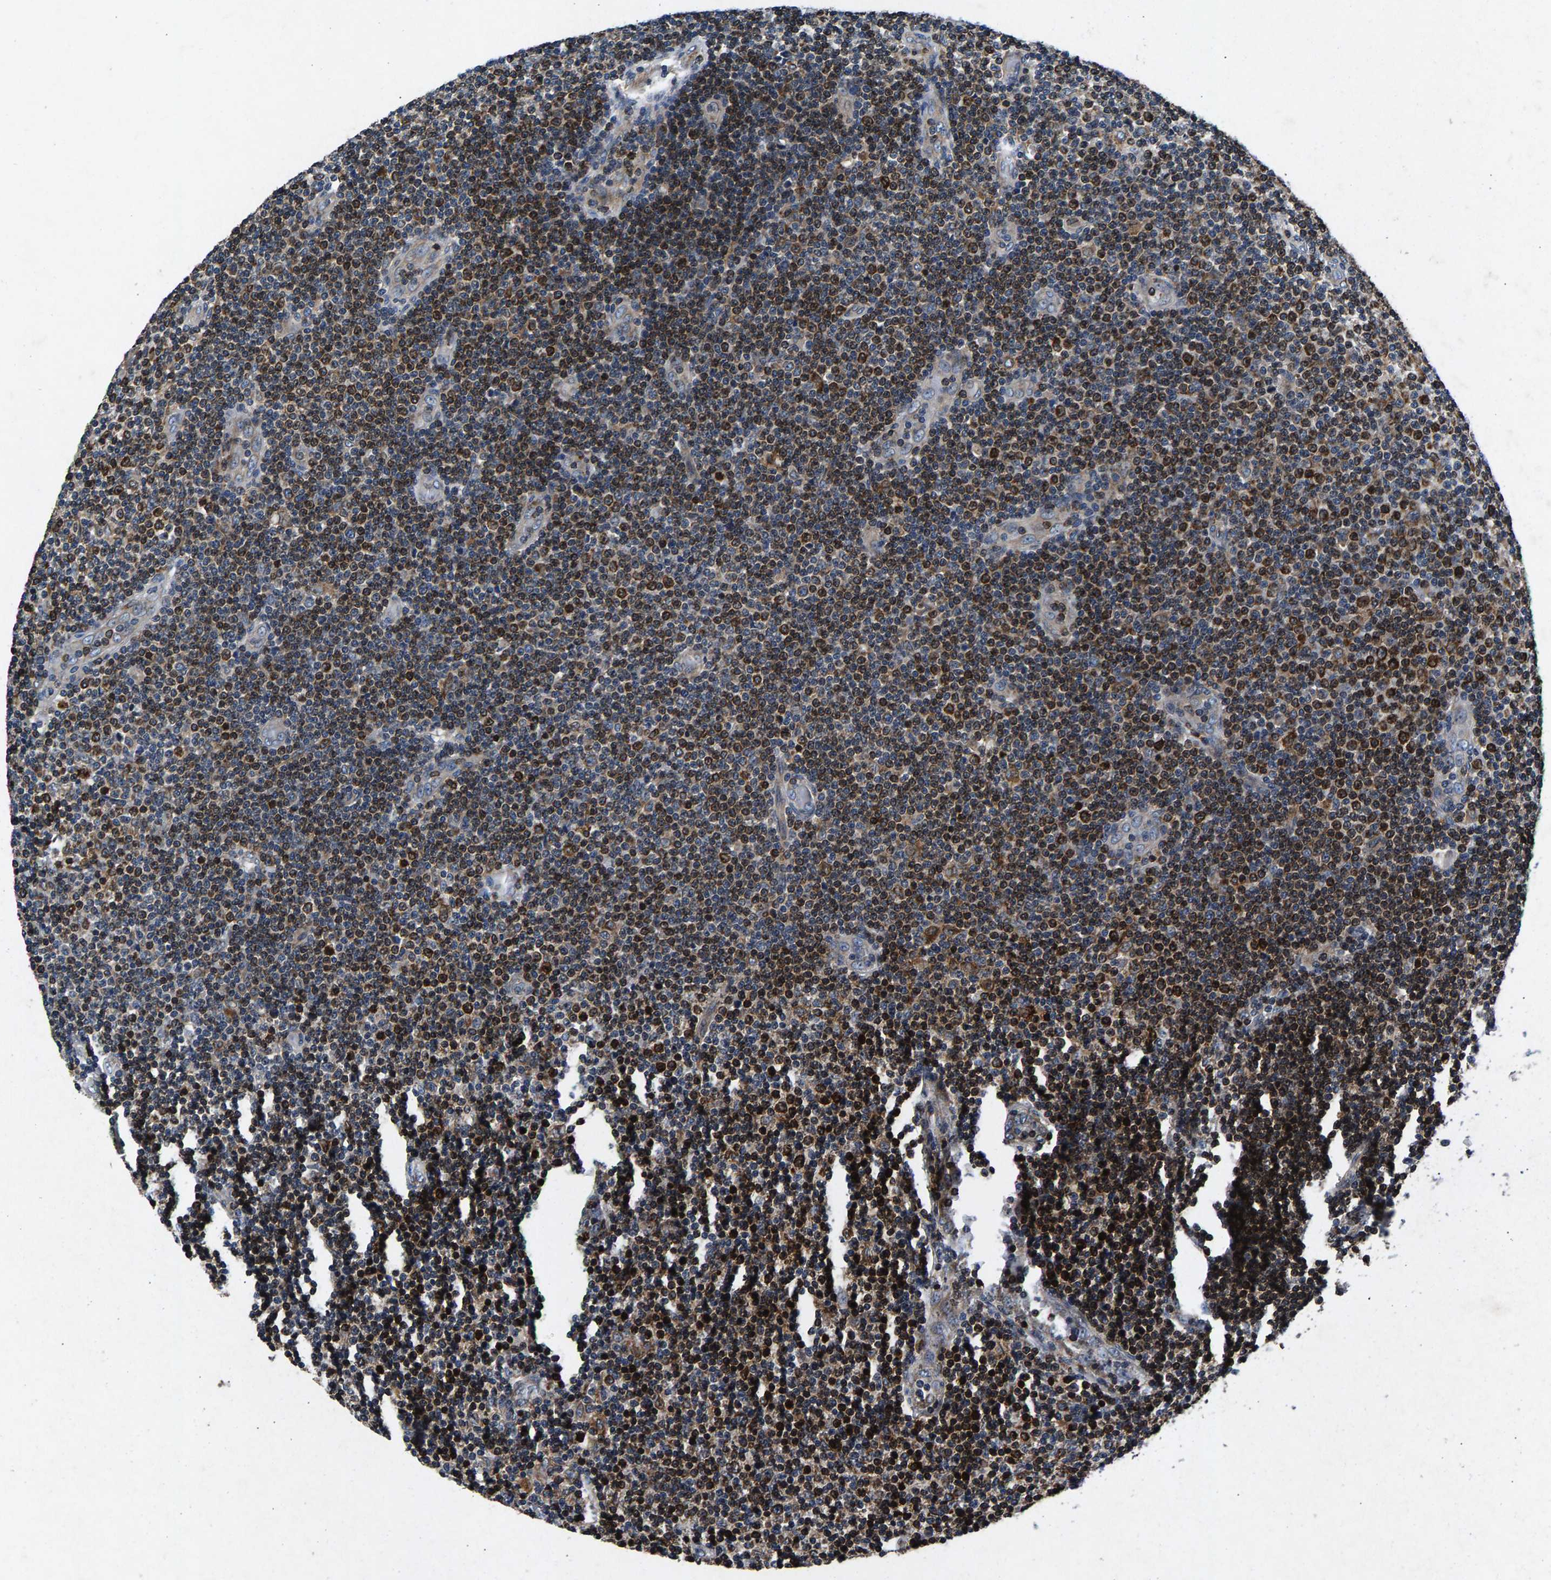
{"staining": {"intensity": "strong", "quantity": "25%-75%", "location": "cytoplasmic/membranous"}, "tissue": "lymphoma", "cell_type": "Tumor cells", "image_type": "cancer", "snomed": [{"axis": "morphology", "description": "Malignant lymphoma, non-Hodgkin's type, Low grade"}, {"axis": "topography", "description": "Lymph node"}], "caption": "A brown stain shows strong cytoplasmic/membranous staining of a protein in human low-grade malignant lymphoma, non-Hodgkin's type tumor cells.", "gene": "LPCAT1", "patient": {"sex": "male", "age": 83}}